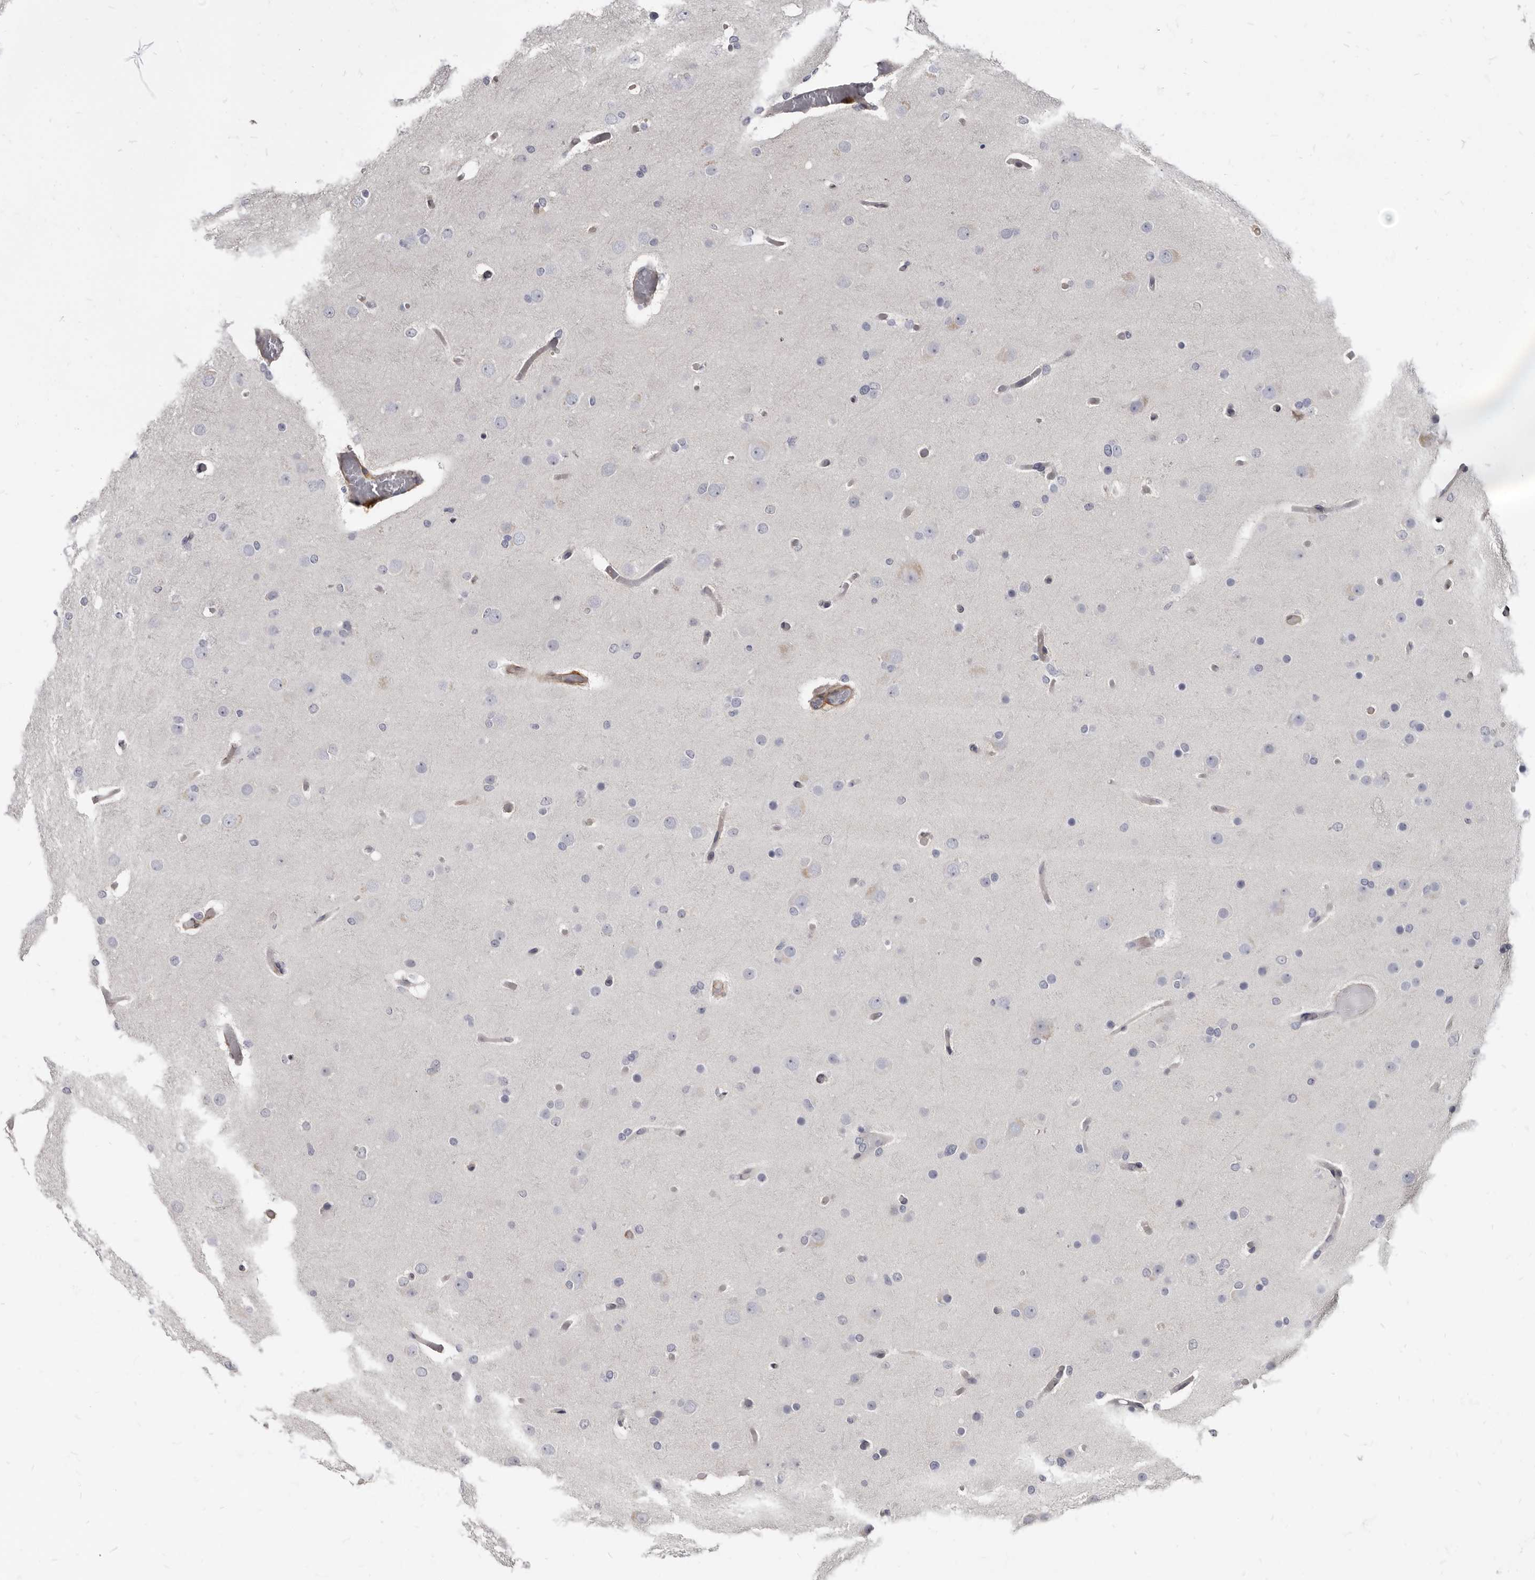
{"staining": {"intensity": "negative", "quantity": "none", "location": "none"}, "tissue": "glioma", "cell_type": "Tumor cells", "image_type": "cancer", "snomed": [{"axis": "morphology", "description": "Glioma, malignant, High grade"}, {"axis": "topography", "description": "Cerebral cortex"}], "caption": "The histopathology image demonstrates no staining of tumor cells in glioma. The staining was performed using DAB (3,3'-diaminobenzidine) to visualize the protein expression in brown, while the nuclei were stained in blue with hematoxylin (Magnification: 20x).", "gene": "MRGPRF", "patient": {"sex": "female", "age": 36}}